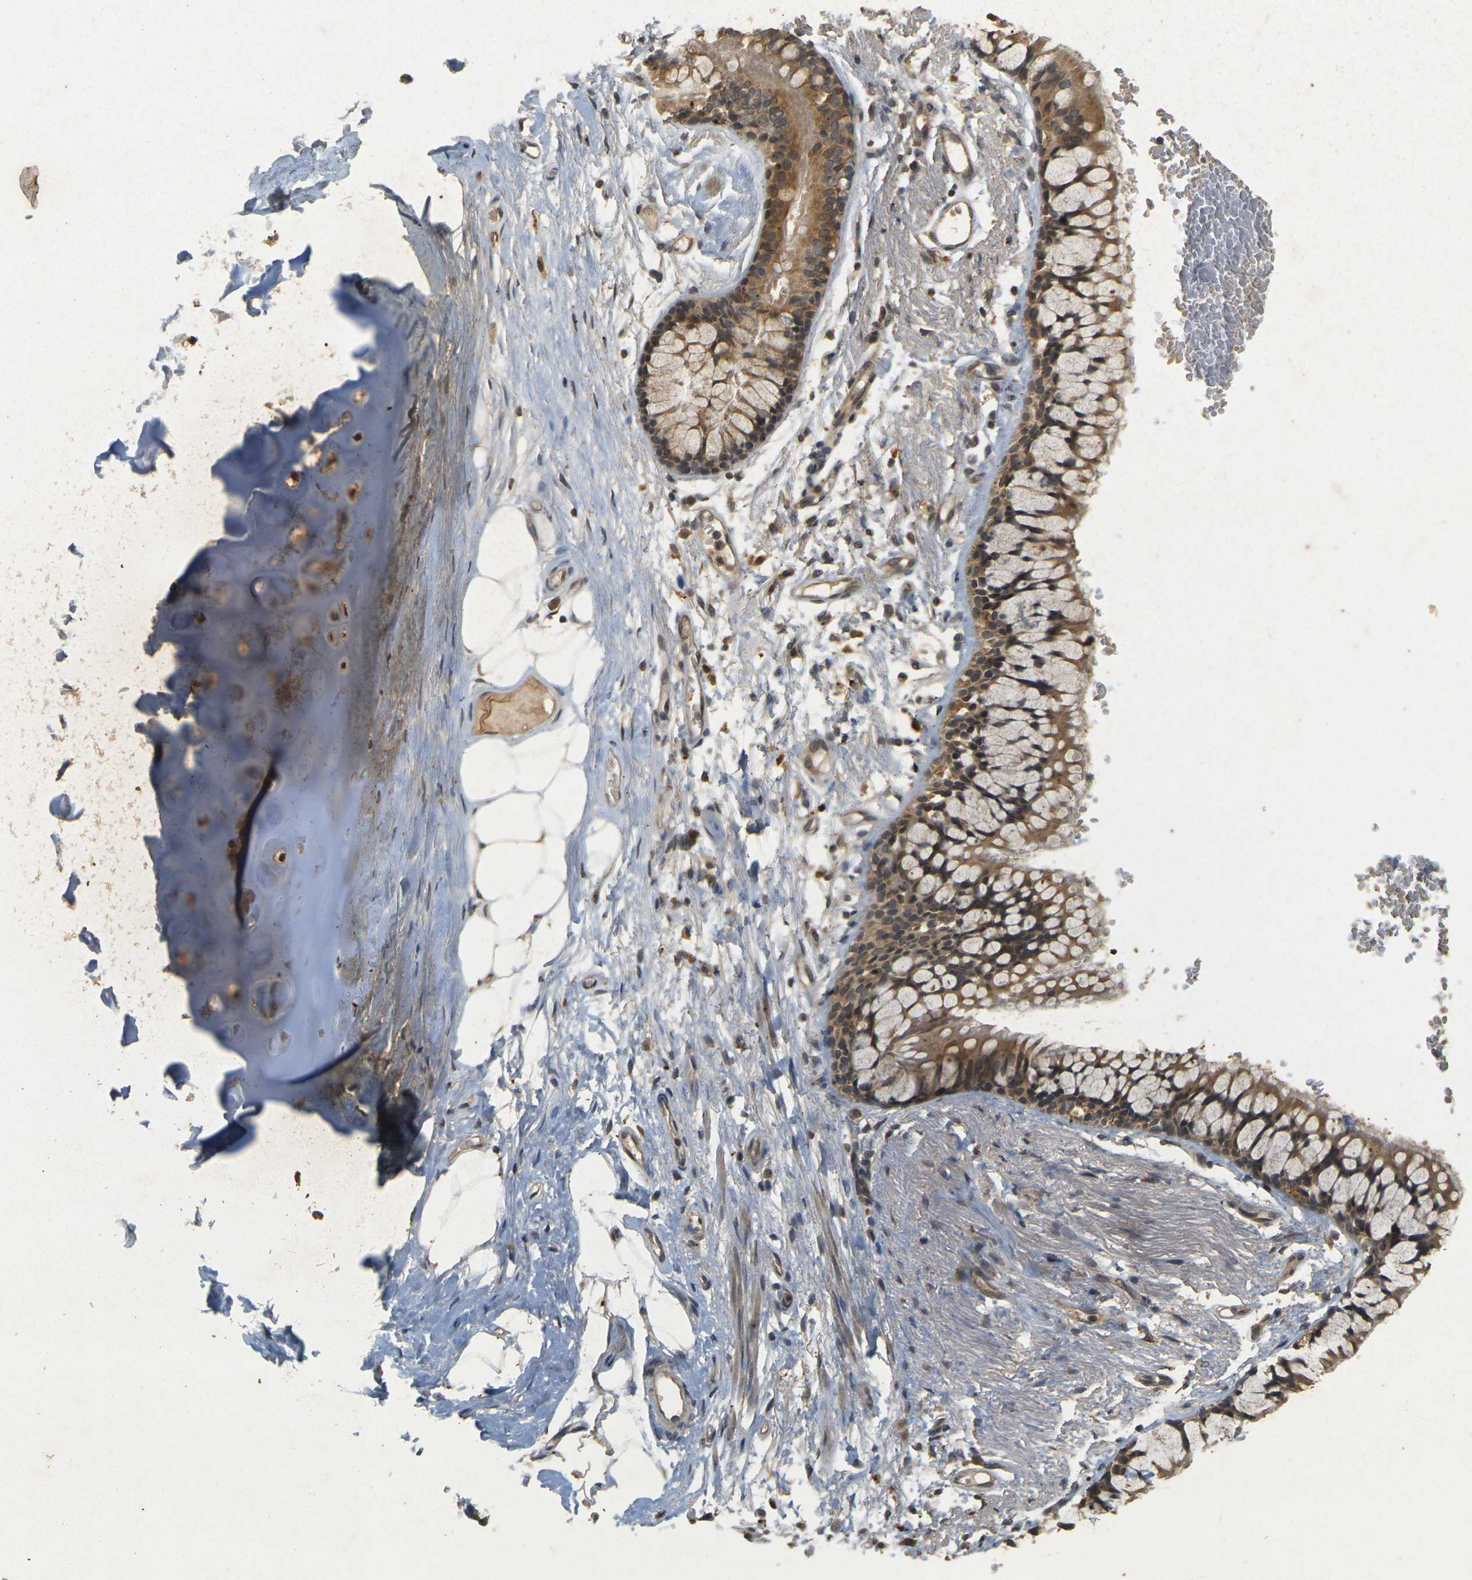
{"staining": {"intensity": "moderate", "quantity": ">75%", "location": "cytoplasmic/membranous"}, "tissue": "adipose tissue", "cell_type": "Adipocytes", "image_type": "normal", "snomed": [{"axis": "morphology", "description": "Normal tissue, NOS"}, {"axis": "topography", "description": "Cartilage tissue"}, {"axis": "topography", "description": "Bronchus"}], "caption": "A brown stain shows moderate cytoplasmic/membranous positivity of a protein in adipocytes of normal adipose tissue.", "gene": "ERN1", "patient": {"sex": "female", "age": 73}}